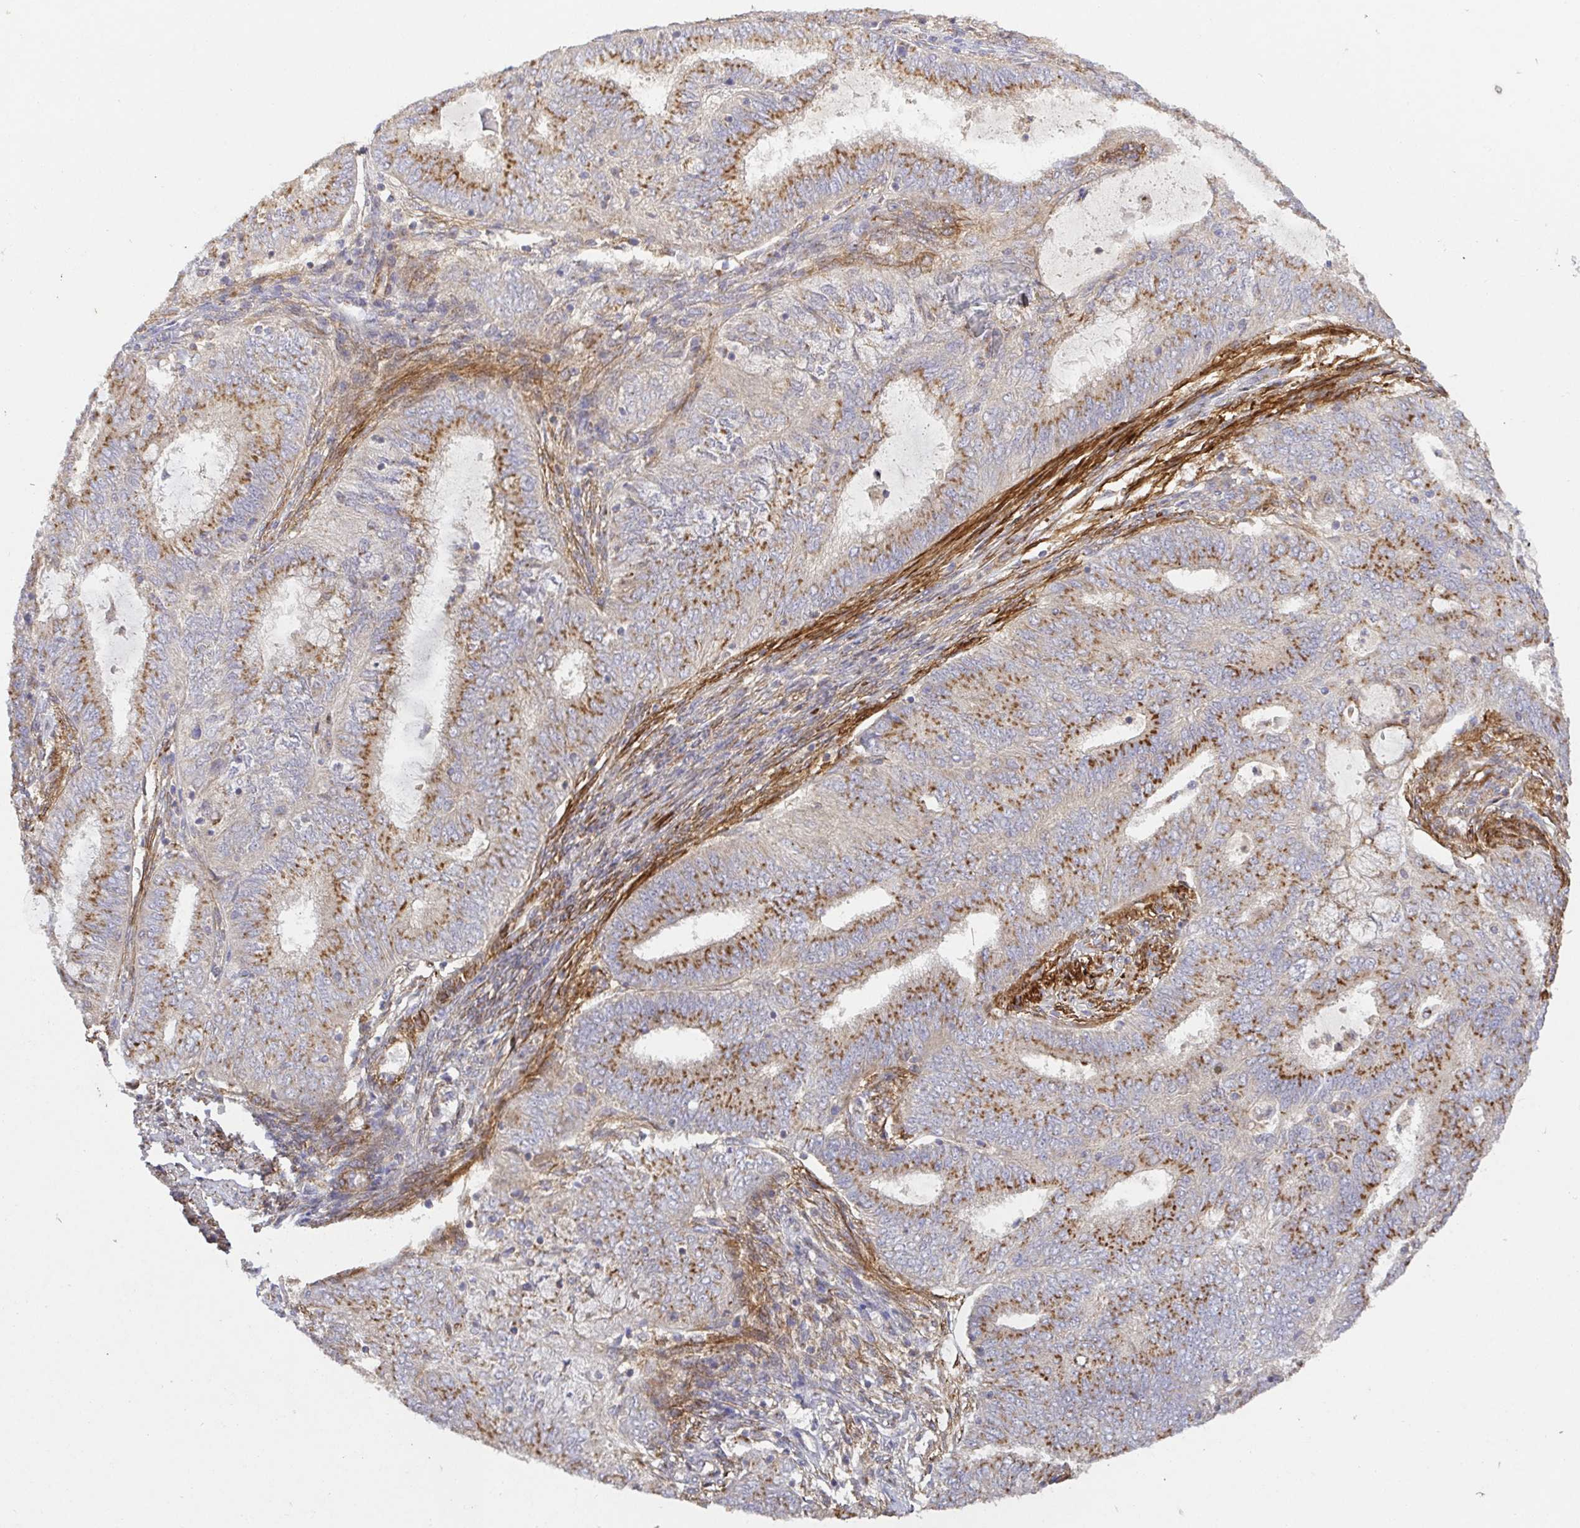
{"staining": {"intensity": "moderate", "quantity": ">75%", "location": "cytoplasmic/membranous"}, "tissue": "endometrial cancer", "cell_type": "Tumor cells", "image_type": "cancer", "snomed": [{"axis": "morphology", "description": "Adenocarcinoma, NOS"}, {"axis": "topography", "description": "Endometrium"}], "caption": "Immunohistochemistry (IHC) (DAB) staining of endometrial adenocarcinoma demonstrates moderate cytoplasmic/membranous protein staining in approximately >75% of tumor cells.", "gene": "TM9SF4", "patient": {"sex": "female", "age": 62}}